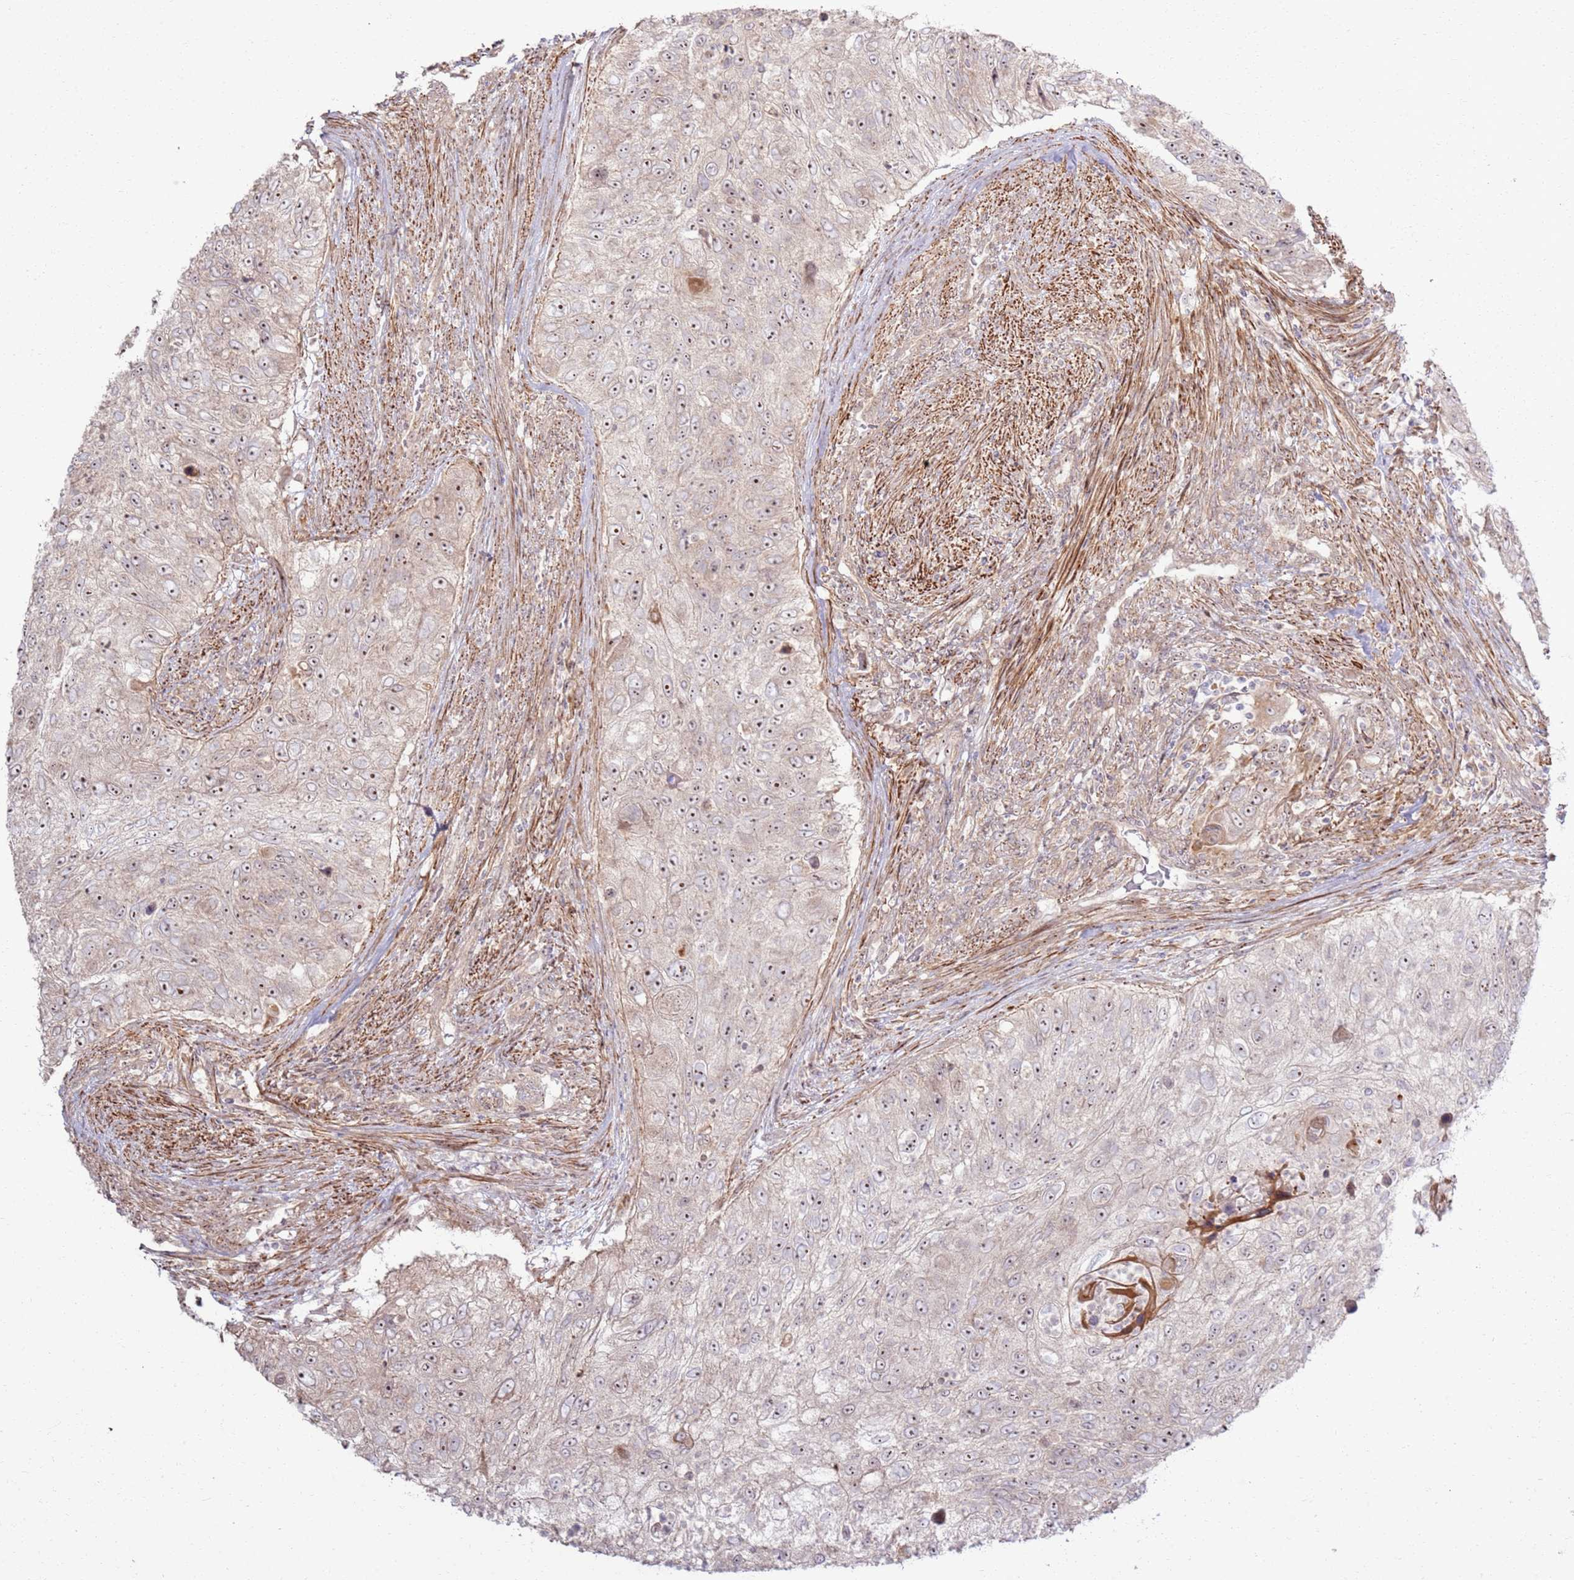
{"staining": {"intensity": "moderate", "quantity": "25%-75%", "location": "nuclear"}, "tissue": "urothelial cancer", "cell_type": "Tumor cells", "image_type": "cancer", "snomed": [{"axis": "morphology", "description": "Urothelial carcinoma, High grade"}, {"axis": "topography", "description": "Urinary bladder"}], "caption": "Tumor cells display medium levels of moderate nuclear positivity in about 25%-75% of cells in human urothelial cancer.", "gene": "CNPY1", "patient": {"sex": "female", "age": 60}}